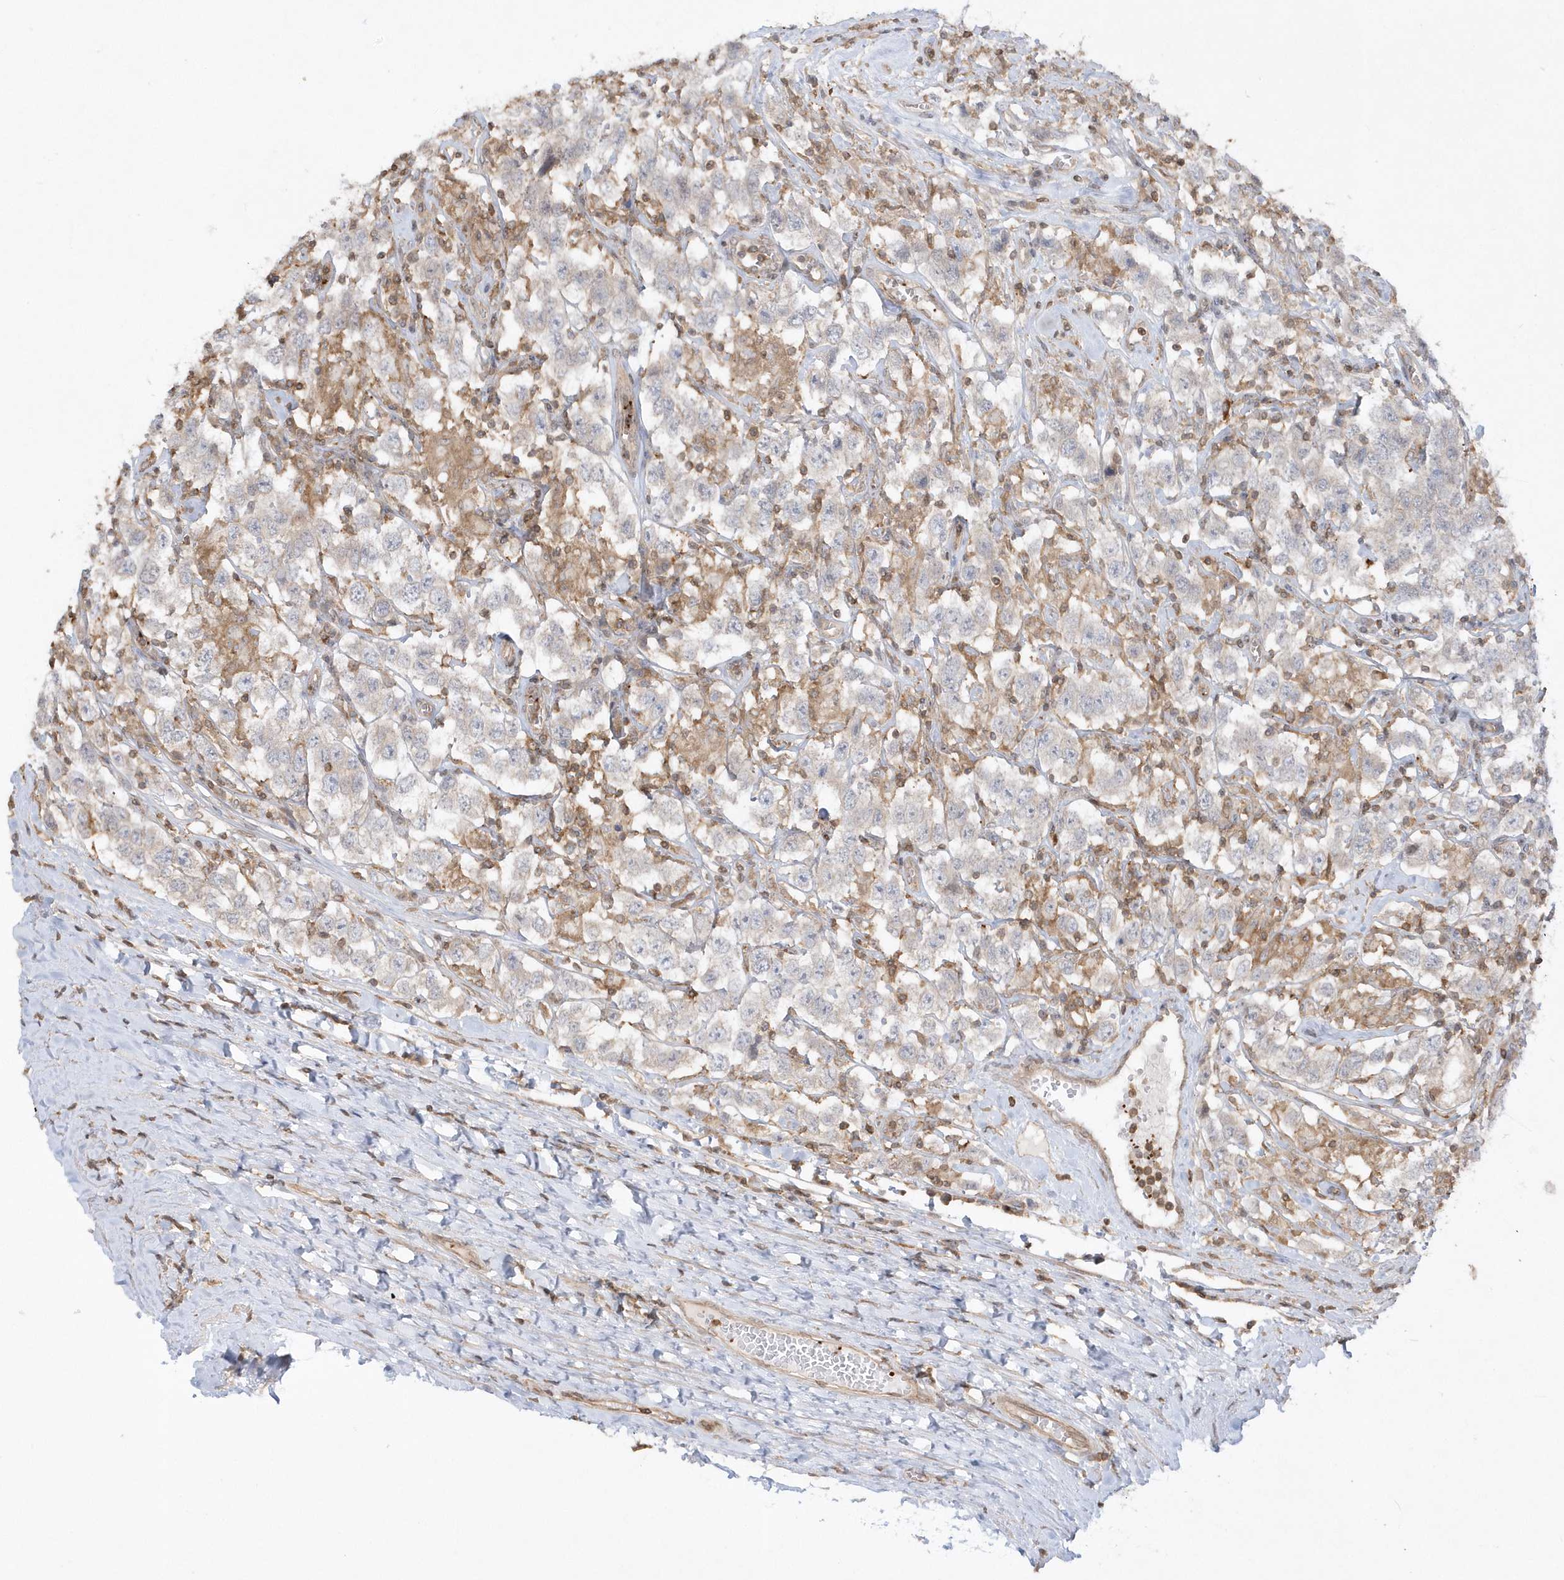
{"staining": {"intensity": "negative", "quantity": "none", "location": "none"}, "tissue": "testis cancer", "cell_type": "Tumor cells", "image_type": "cancer", "snomed": [{"axis": "morphology", "description": "Seminoma, NOS"}, {"axis": "topography", "description": "Testis"}], "caption": "DAB (3,3'-diaminobenzidine) immunohistochemical staining of testis seminoma shows no significant positivity in tumor cells.", "gene": "BSN", "patient": {"sex": "male", "age": 41}}